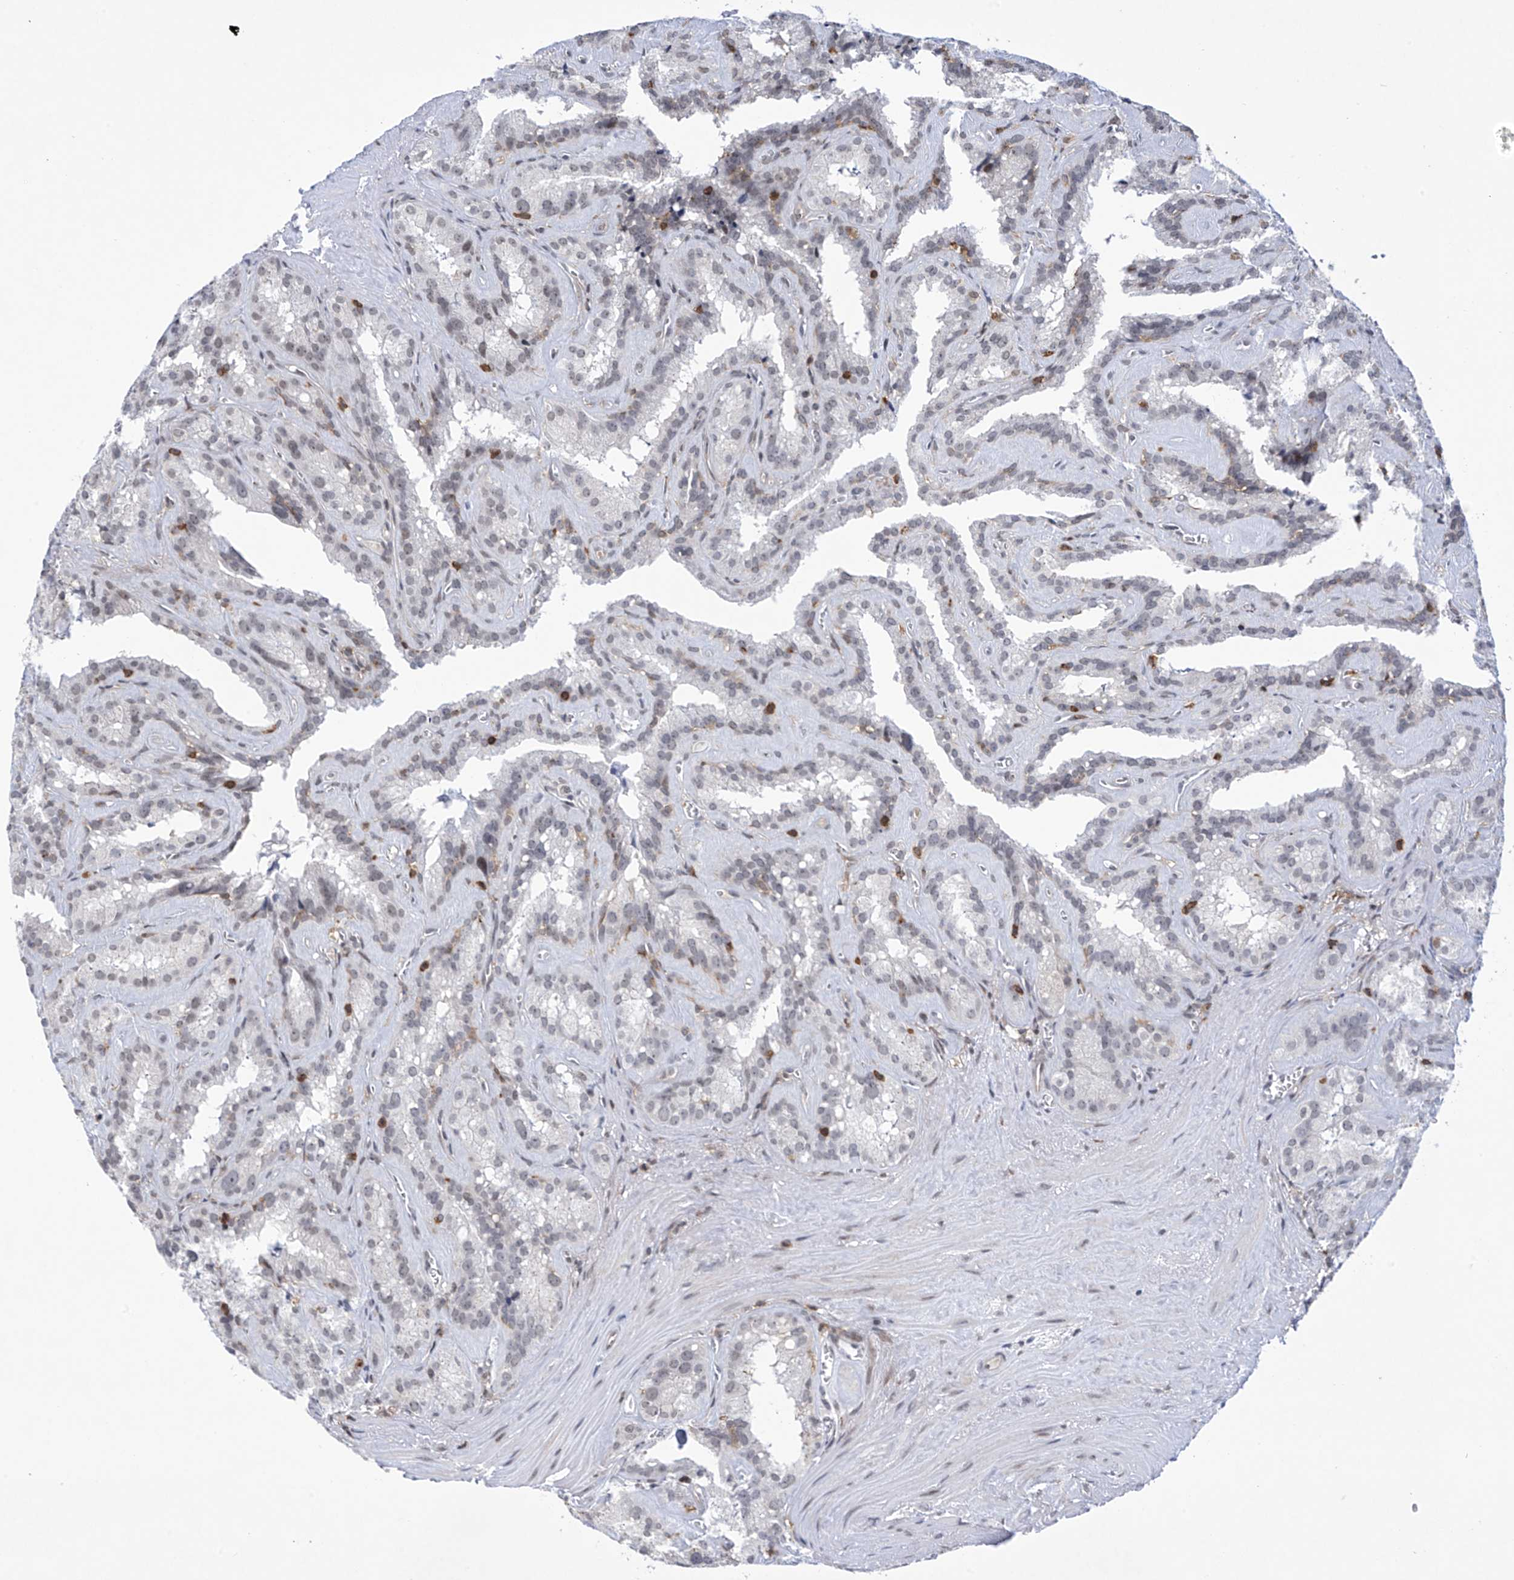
{"staining": {"intensity": "negative", "quantity": "none", "location": "none"}, "tissue": "seminal vesicle", "cell_type": "Glandular cells", "image_type": "normal", "snomed": [{"axis": "morphology", "description": "Normal tissue, NOS"}, {"axis": "topography", "description": "Prostate"}, {"axis": "topography", "description": "Seminal veicle"}], "caption": "Normal seminal vesicle was stained to show a protein in brown. There is no significant positivity in glandular cells. (DAB immunohistochemistry with hematoxylin counter stain).", "gene": "MSL3", "patient": {"sex": "male", "age": 59}}